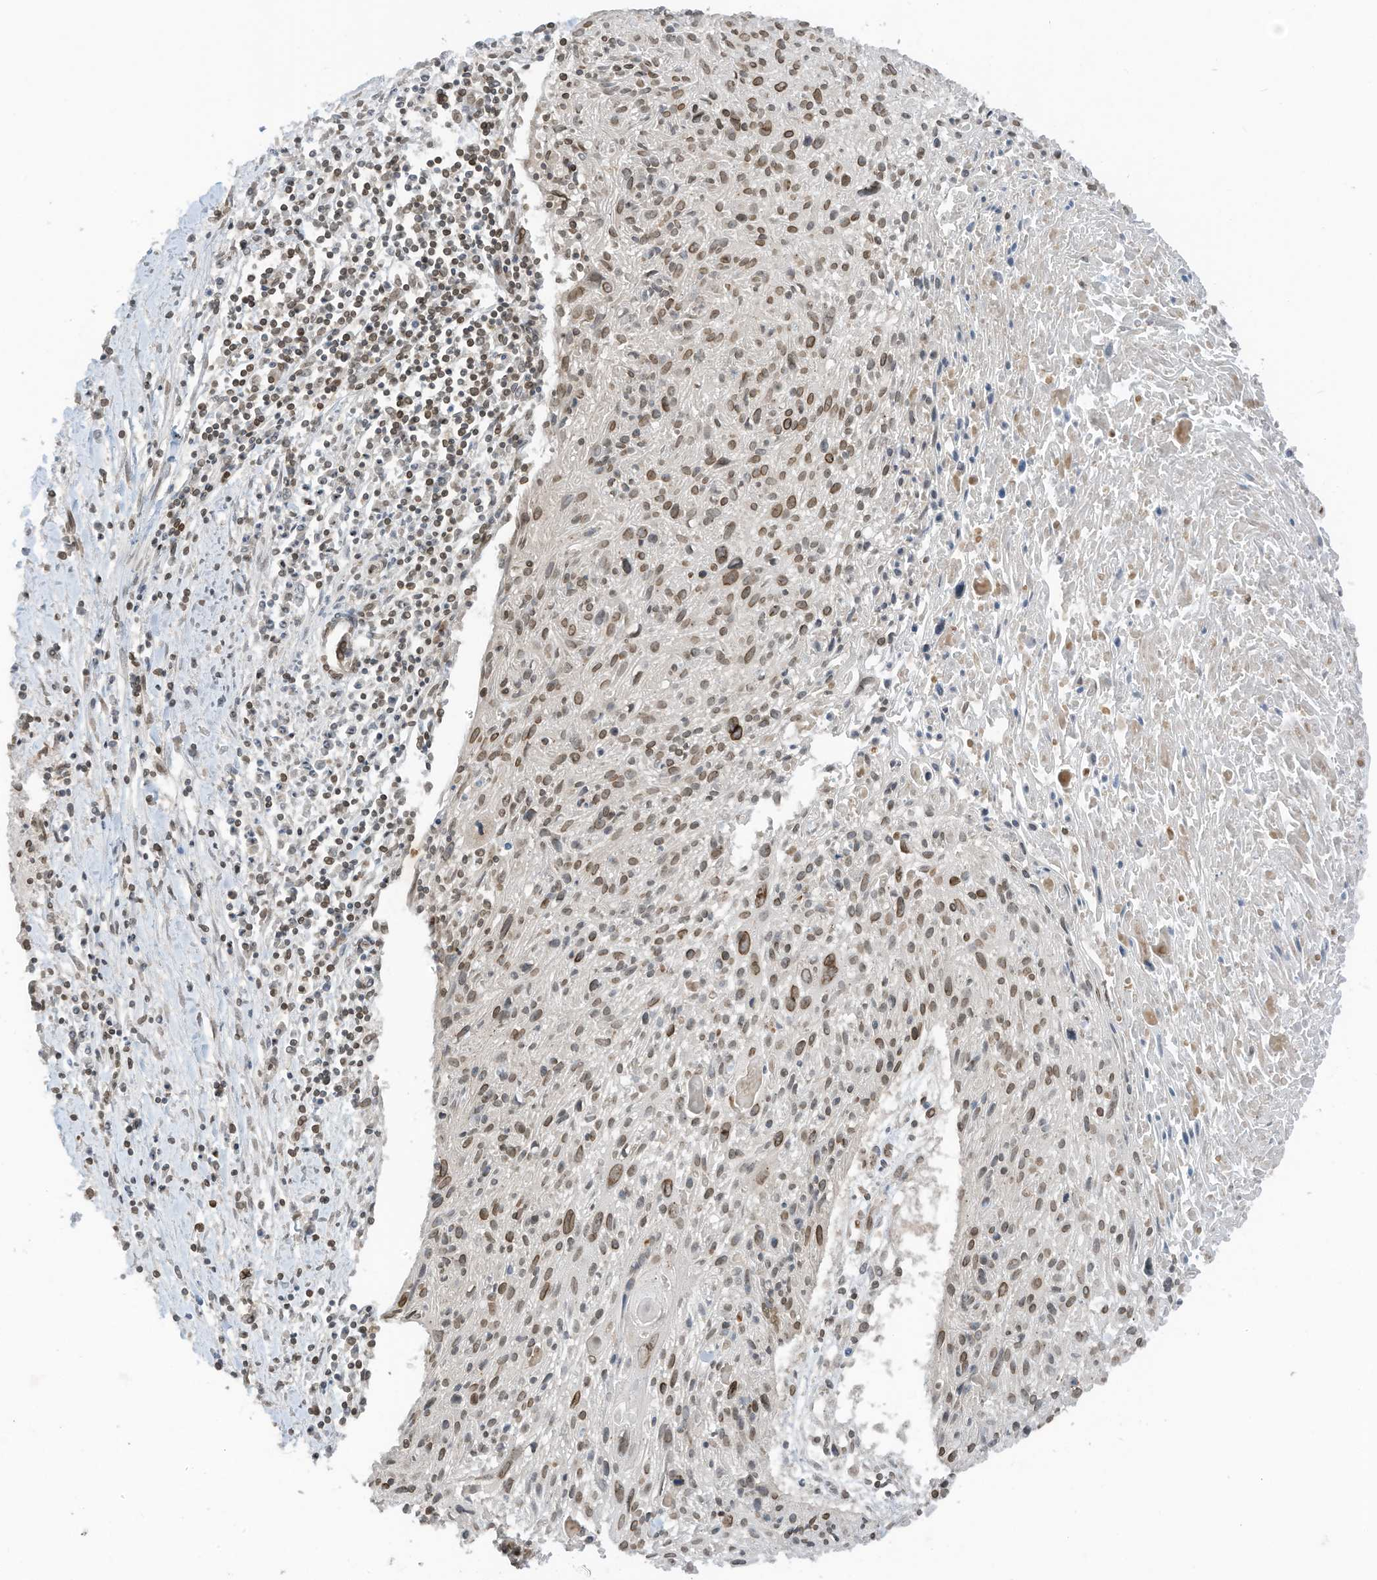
{"staining": {"intensity": "moderate", "quantity": ">75%", "location": "cytoplasmic/membranous,nuclear"}, "tissue": "cervical cancer", "cell_type": "Tumor cells", "image_type": "cancer", "snomed": [{"axis": "morphology", "description": "Squamous cell carcinoma, NOS"}, {"axis": "topography", "description": "Cervix"}], "caption": "Brown immunohistochemical staining in squamous cell carcinoma (cervical) exhibits moderate cytoplasmic/membranous and nuclear positivity in approximately >75% of tumor cells.", "gene": "RABL3", "patient": {"sex": "female", "age": 51}}